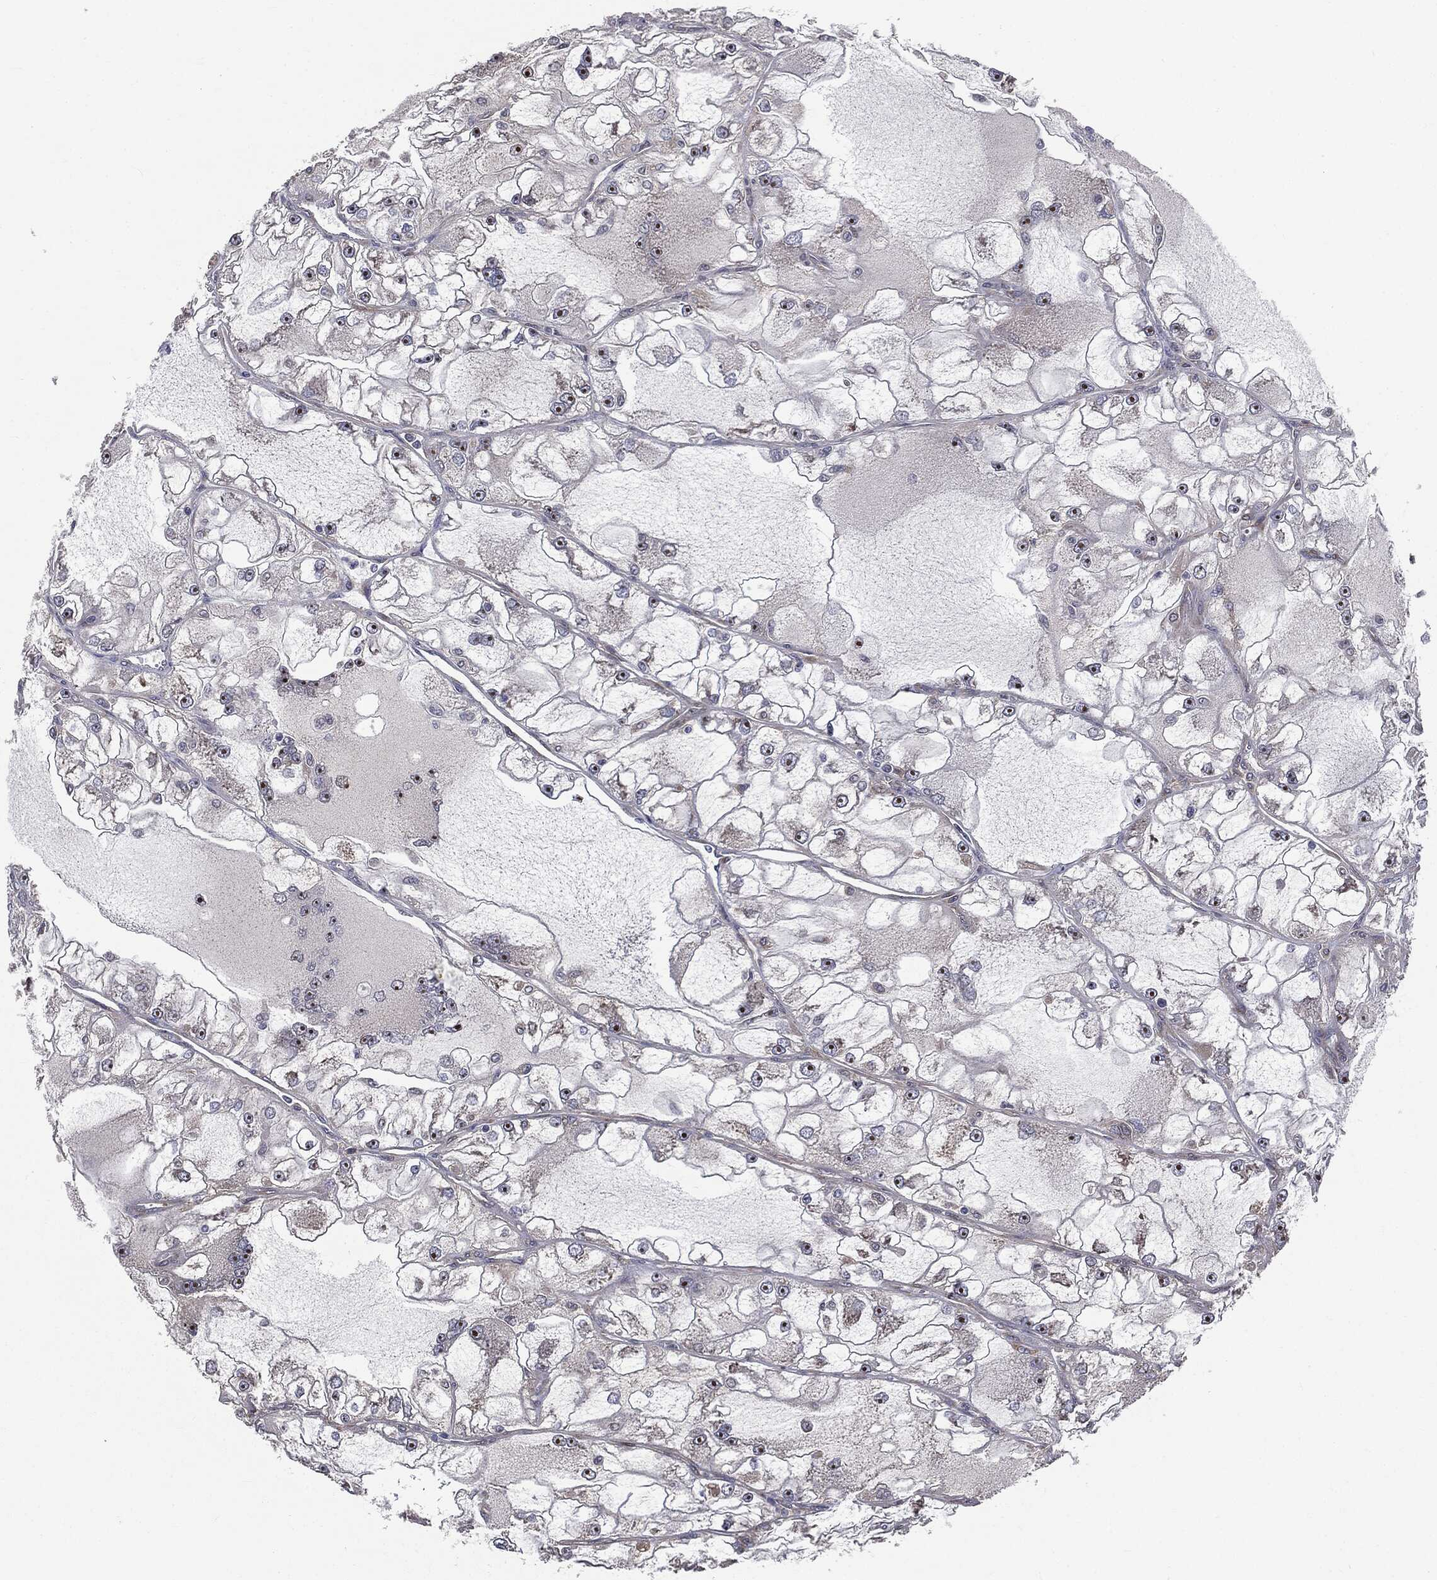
{"staining": {"intensity": "strong", "quantity": "<25%", "location": "nuclear"}, "tissue": "renal cancer", "cell_type": "Tumor cells", "image_type": "cancer", "snomed": [{"axis": "morphology", "description": "Adenocarcinoma, NOS"}, {"axis": "topography", "description": "Kidney"}], "caption": "Strong nuclear staining for a protein is appreciated in about <25% of tumor cells of renal cancer using IHC.", "gene": "TRMT1L", "patient": {"sex": "female", "age": 72}}